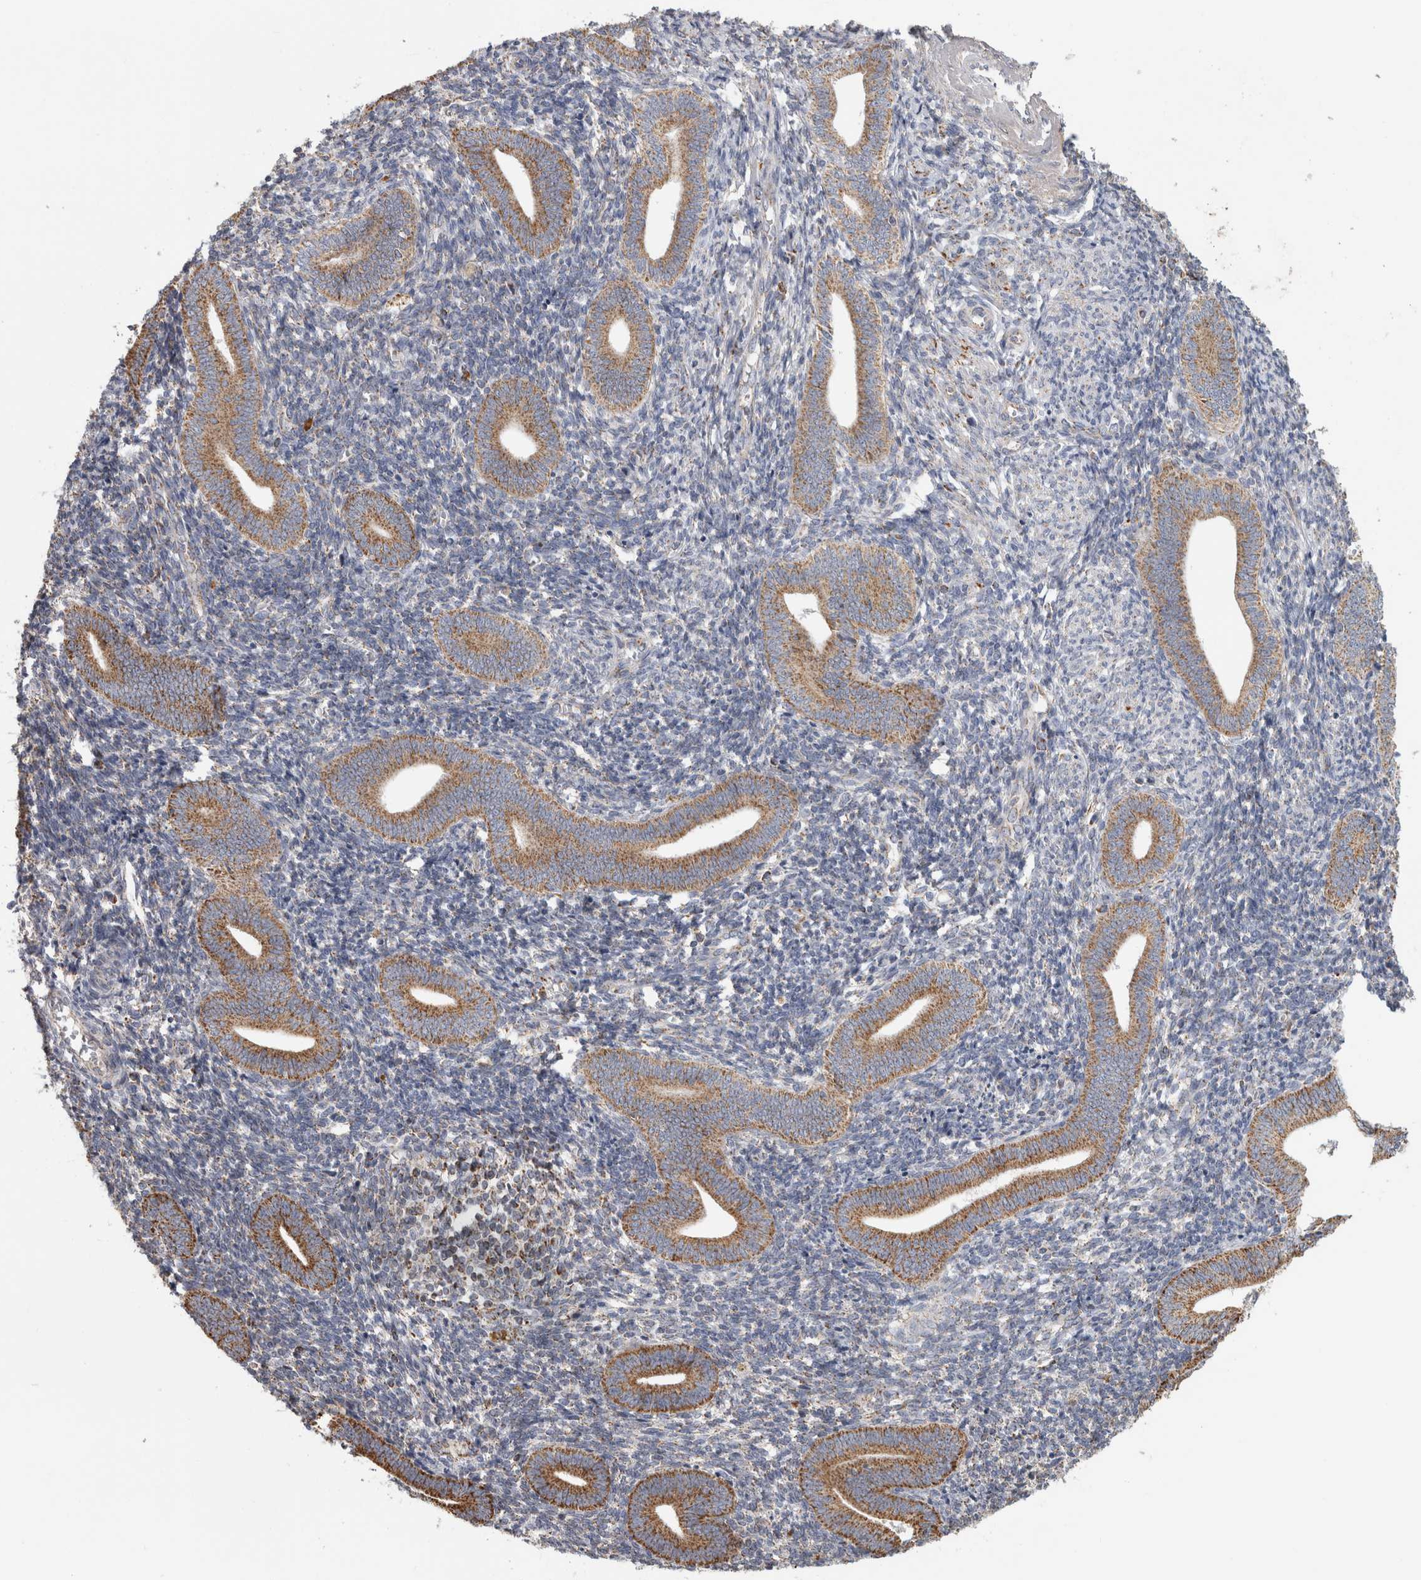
{"staining": {"intensity": "negative", "quantity": "none", "location": "none"}, "tissue": "endometrium", "cell_type": "Cells in endometrial stroma", "image_type": "normal", "snomed": [{"axis": "morphology", "description": "Normal tissue, NOS"}, {"axis": "topography", "description": "Uterus"}, {"axis": "topography", "description": "Endometrium"}], "caption": "Immunohistochemistry histopathology image of normal human endometrium stained for a protein (brown), which displays no positivity in cells in endometrial stroma.", "gene": "ST8SIA1", "patient": {"sex": "female", "age": 33}}